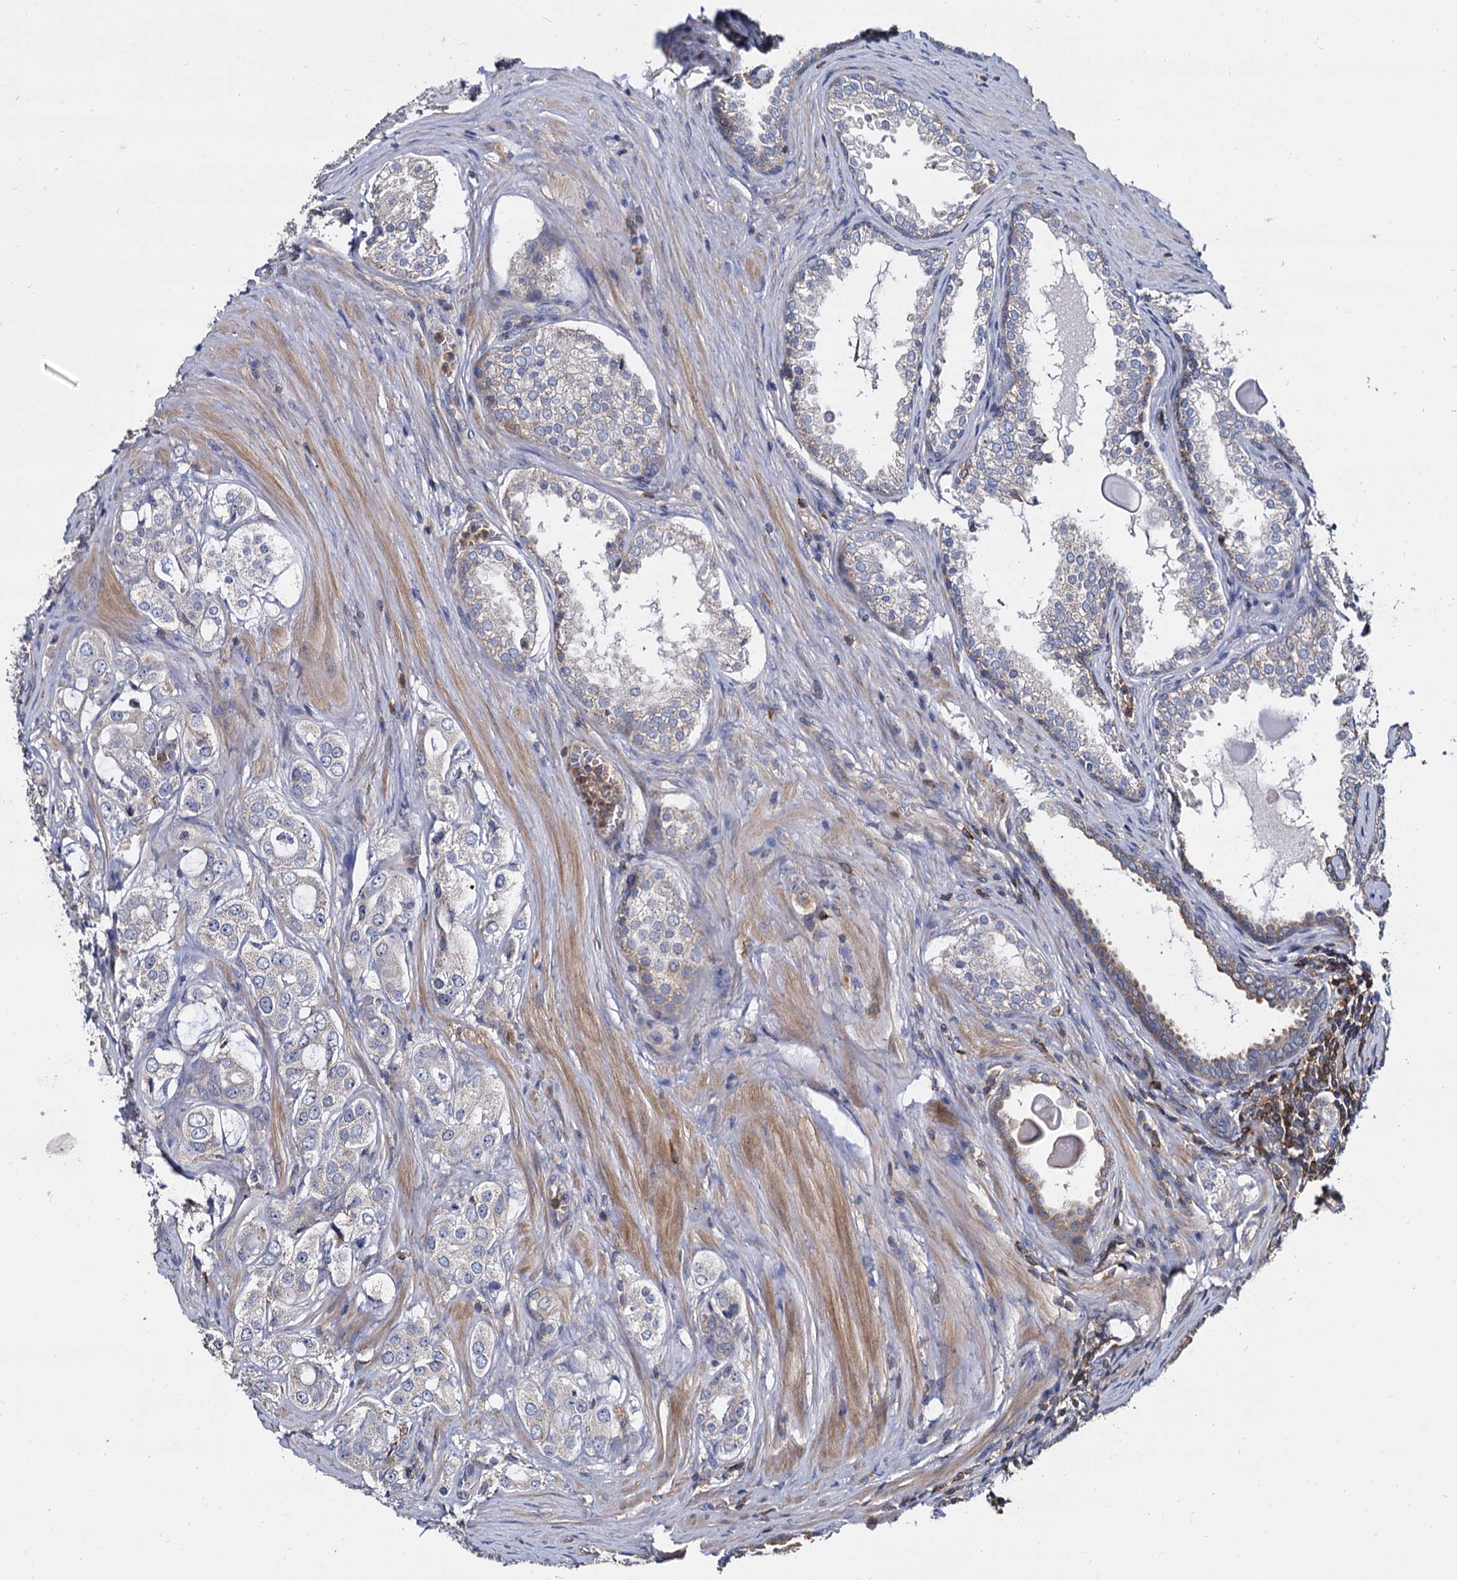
{"staining": {"intensity": "negative", "quantity": "none", "location": "none"}, "tissue": "prostate cancer", "cell_type": "Tumor cells", "image_type": "cancer", "snomed": [{"axis": "morphology", "description": "Adenocarcinoma, High grade"}, {"axis": "topography", "description": "Prostate"}], "caption": "DAB immunohistochemical staining of human prostate cancer (high-grade adenocarcinoma) exhibits no significant positivity in tumor cells.", "gene": "ANKRD13A", "patient": {"sex": "male", "age": 63}}